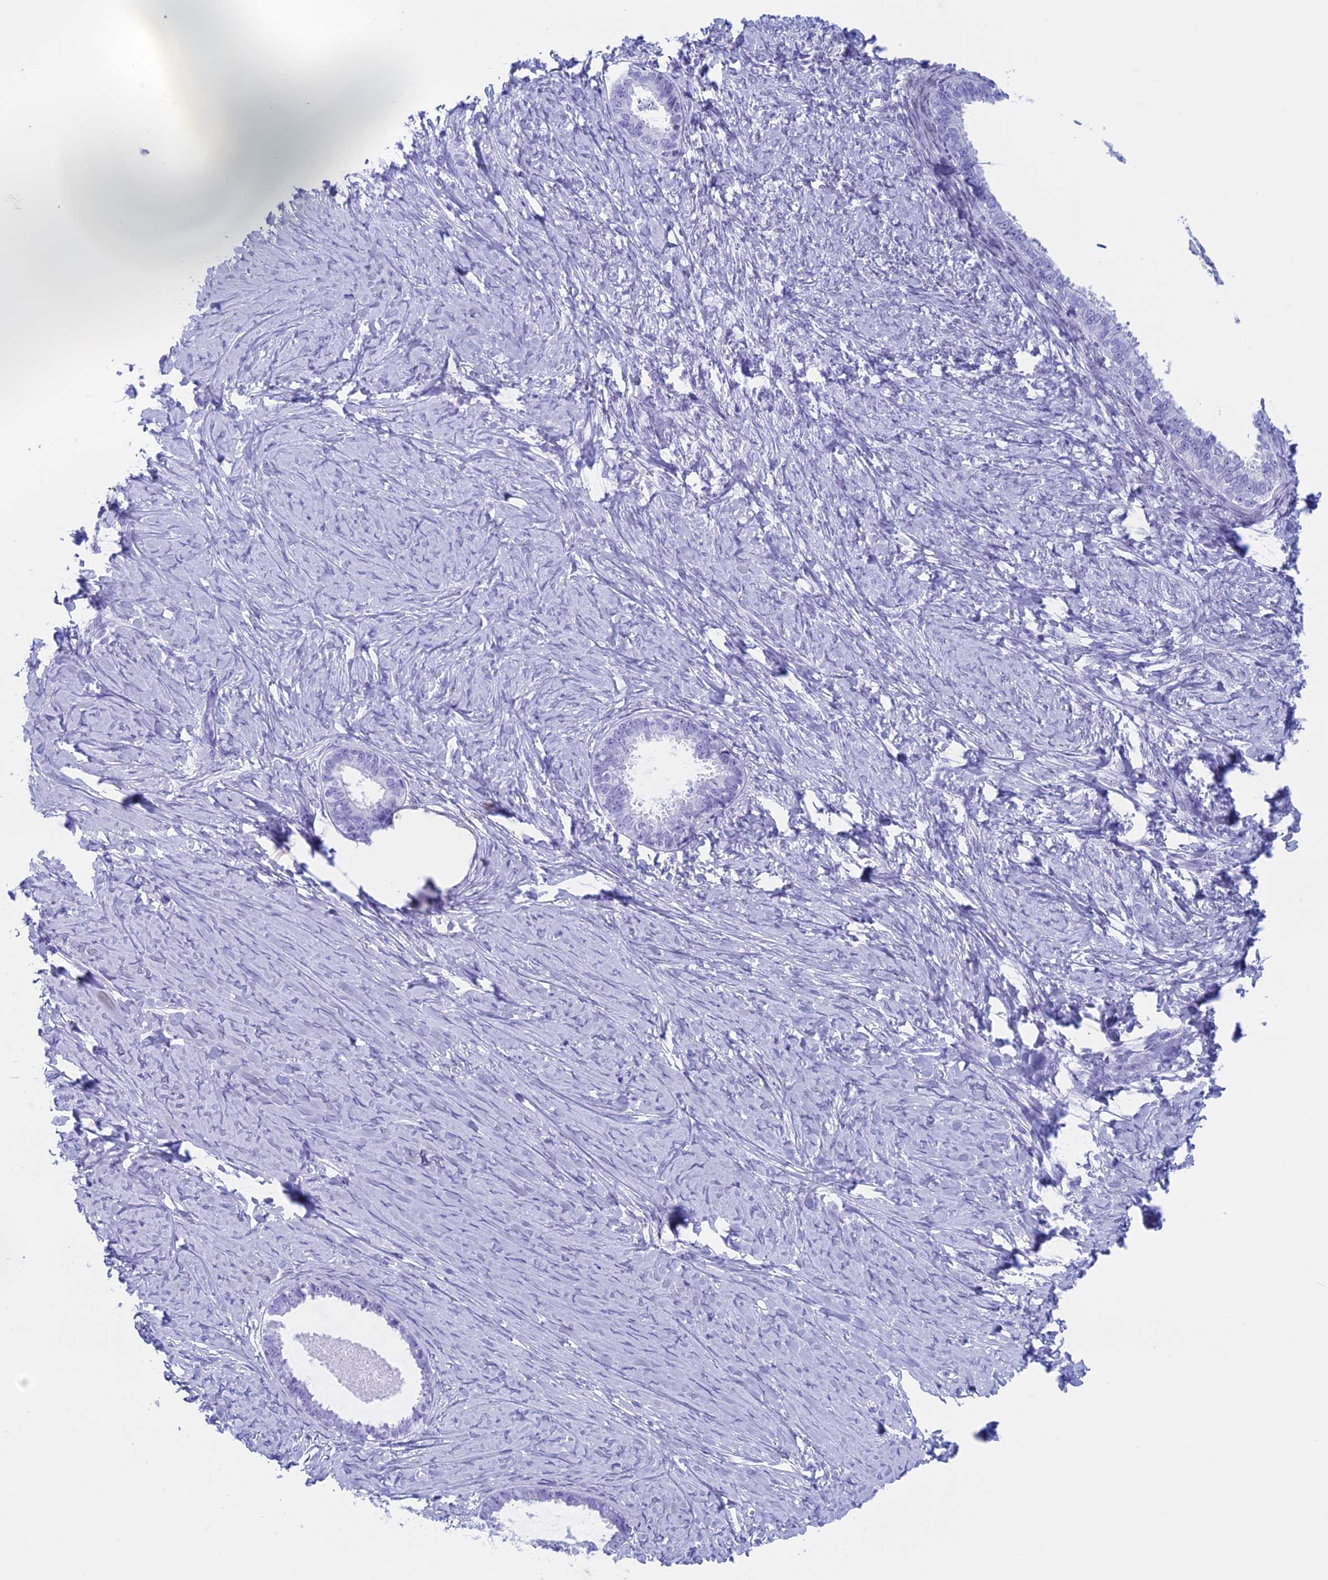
{"staining": {"intensity": "negative", "quantity": "none", "location": "none"}, "tissue": "ovarian cancer", "cell_type": "Tumor cells", "image_type": "cancer", "snomed": [{"axis": "morphology", "description": "Cystadenocarcinoma, serous, NOS"}, {"axis": "topography", "description": "Ovary"}], "caption": "Ovarian serous cystadenocarcinoma stained for a protein using IHC displays no positivity tumor cells.", "gene": "FAM169A", "patient": {"sex": "female", "age": 79}}